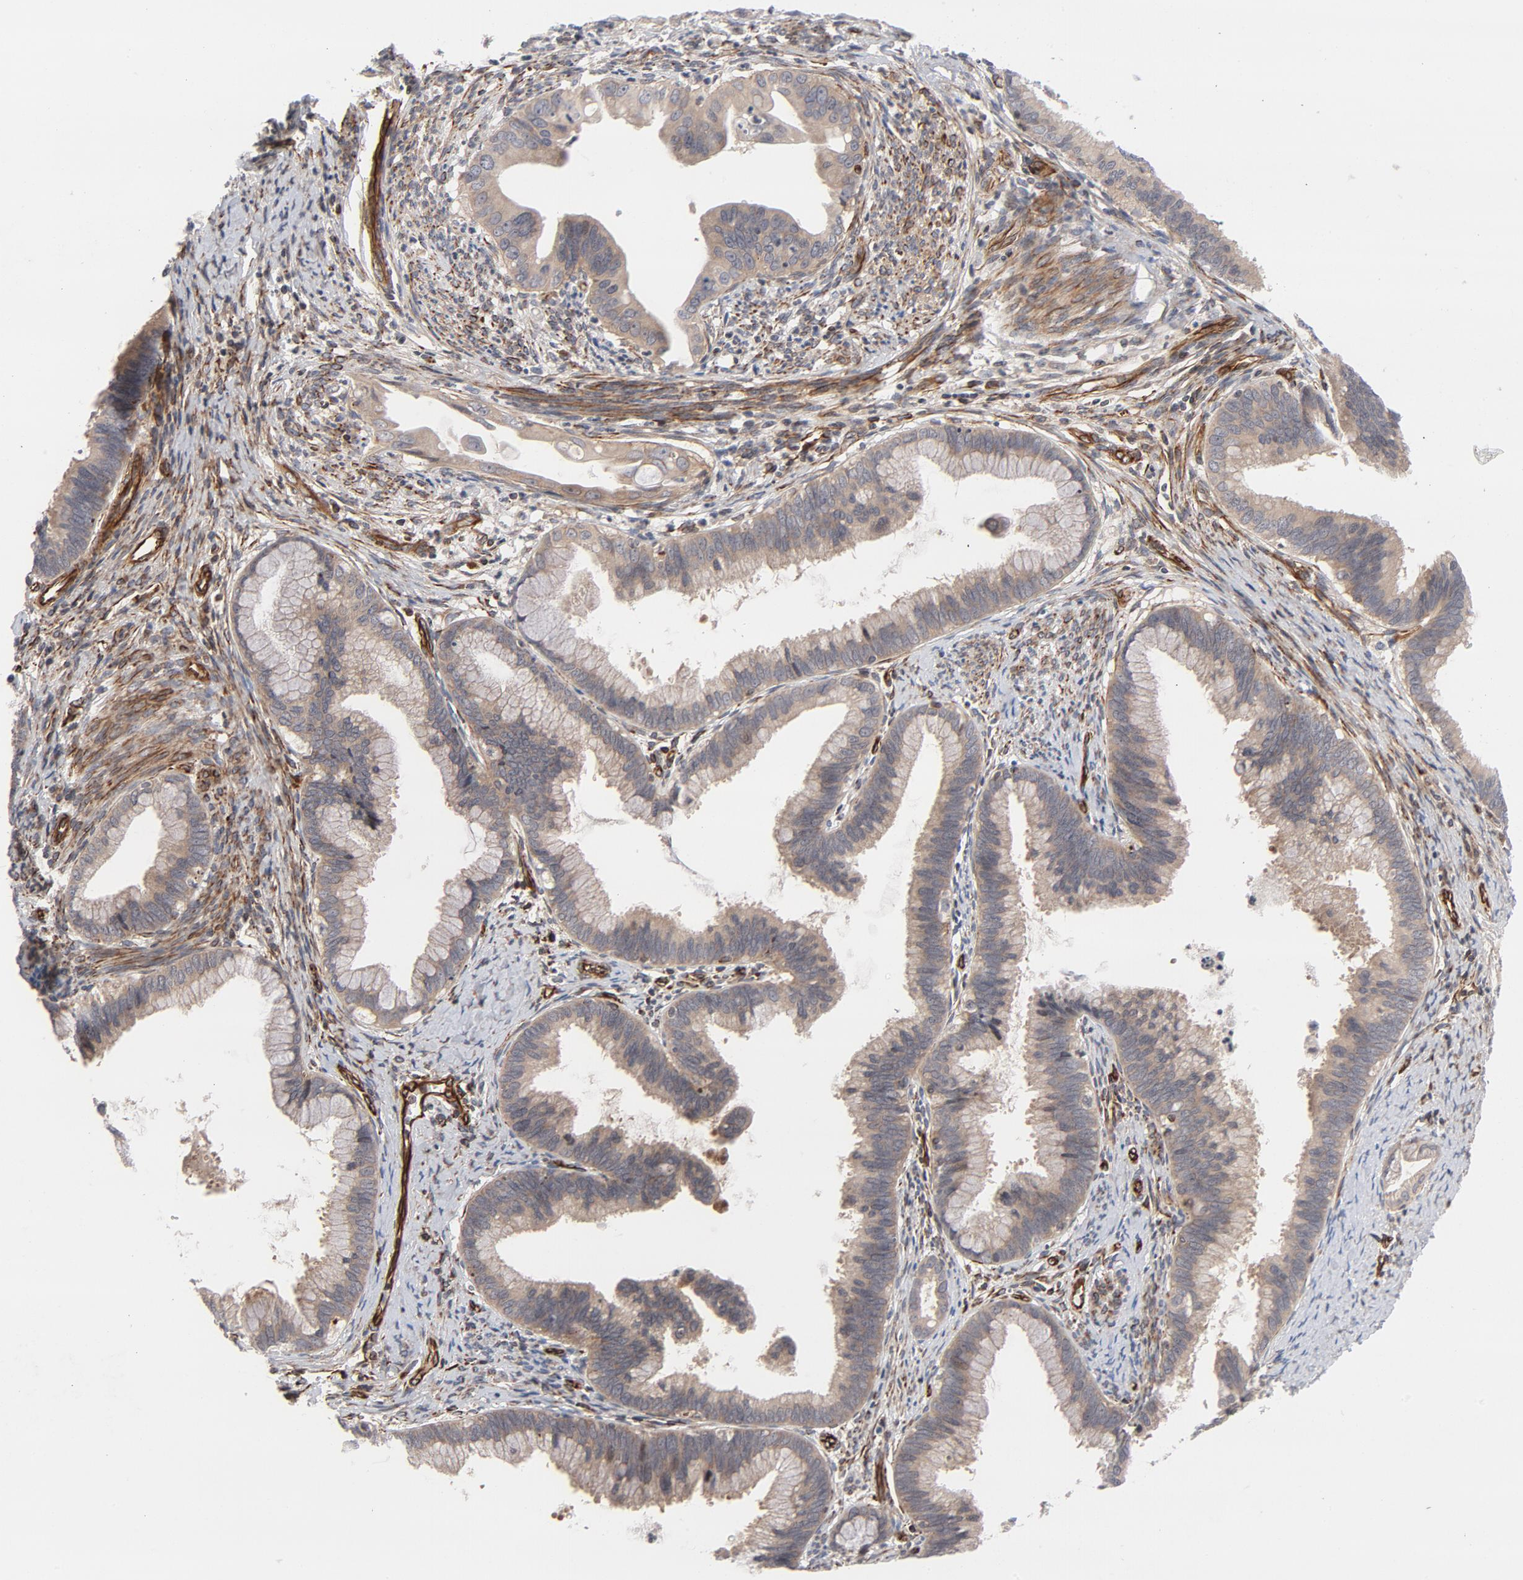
{"staining": {"intensity": "weak", "quantity": ">75%", "location": "cytoplasmic/membranous"}, "tissue": "cervical cancer", "cell_type": "Tumor cells", "image_type": "cancer", "snomed": [{"axis": "morphology", "description": "Adenocarcinoma, NOS"}, {"axis": "topography", "description": "Cervix"}], "caption": "Weak cytoplasmic/membranous staining is present in about >75% of tumor cells in cervical cancer (adenocarcinoma). Using DAB (3,3'-diaminobenzidine) (brown) and hematoxylin (blue) stains, captured at high magnification using brightfield microscopy.", "gene": "DNAAF2", "patient": {"sex": "female", "age": 47}}